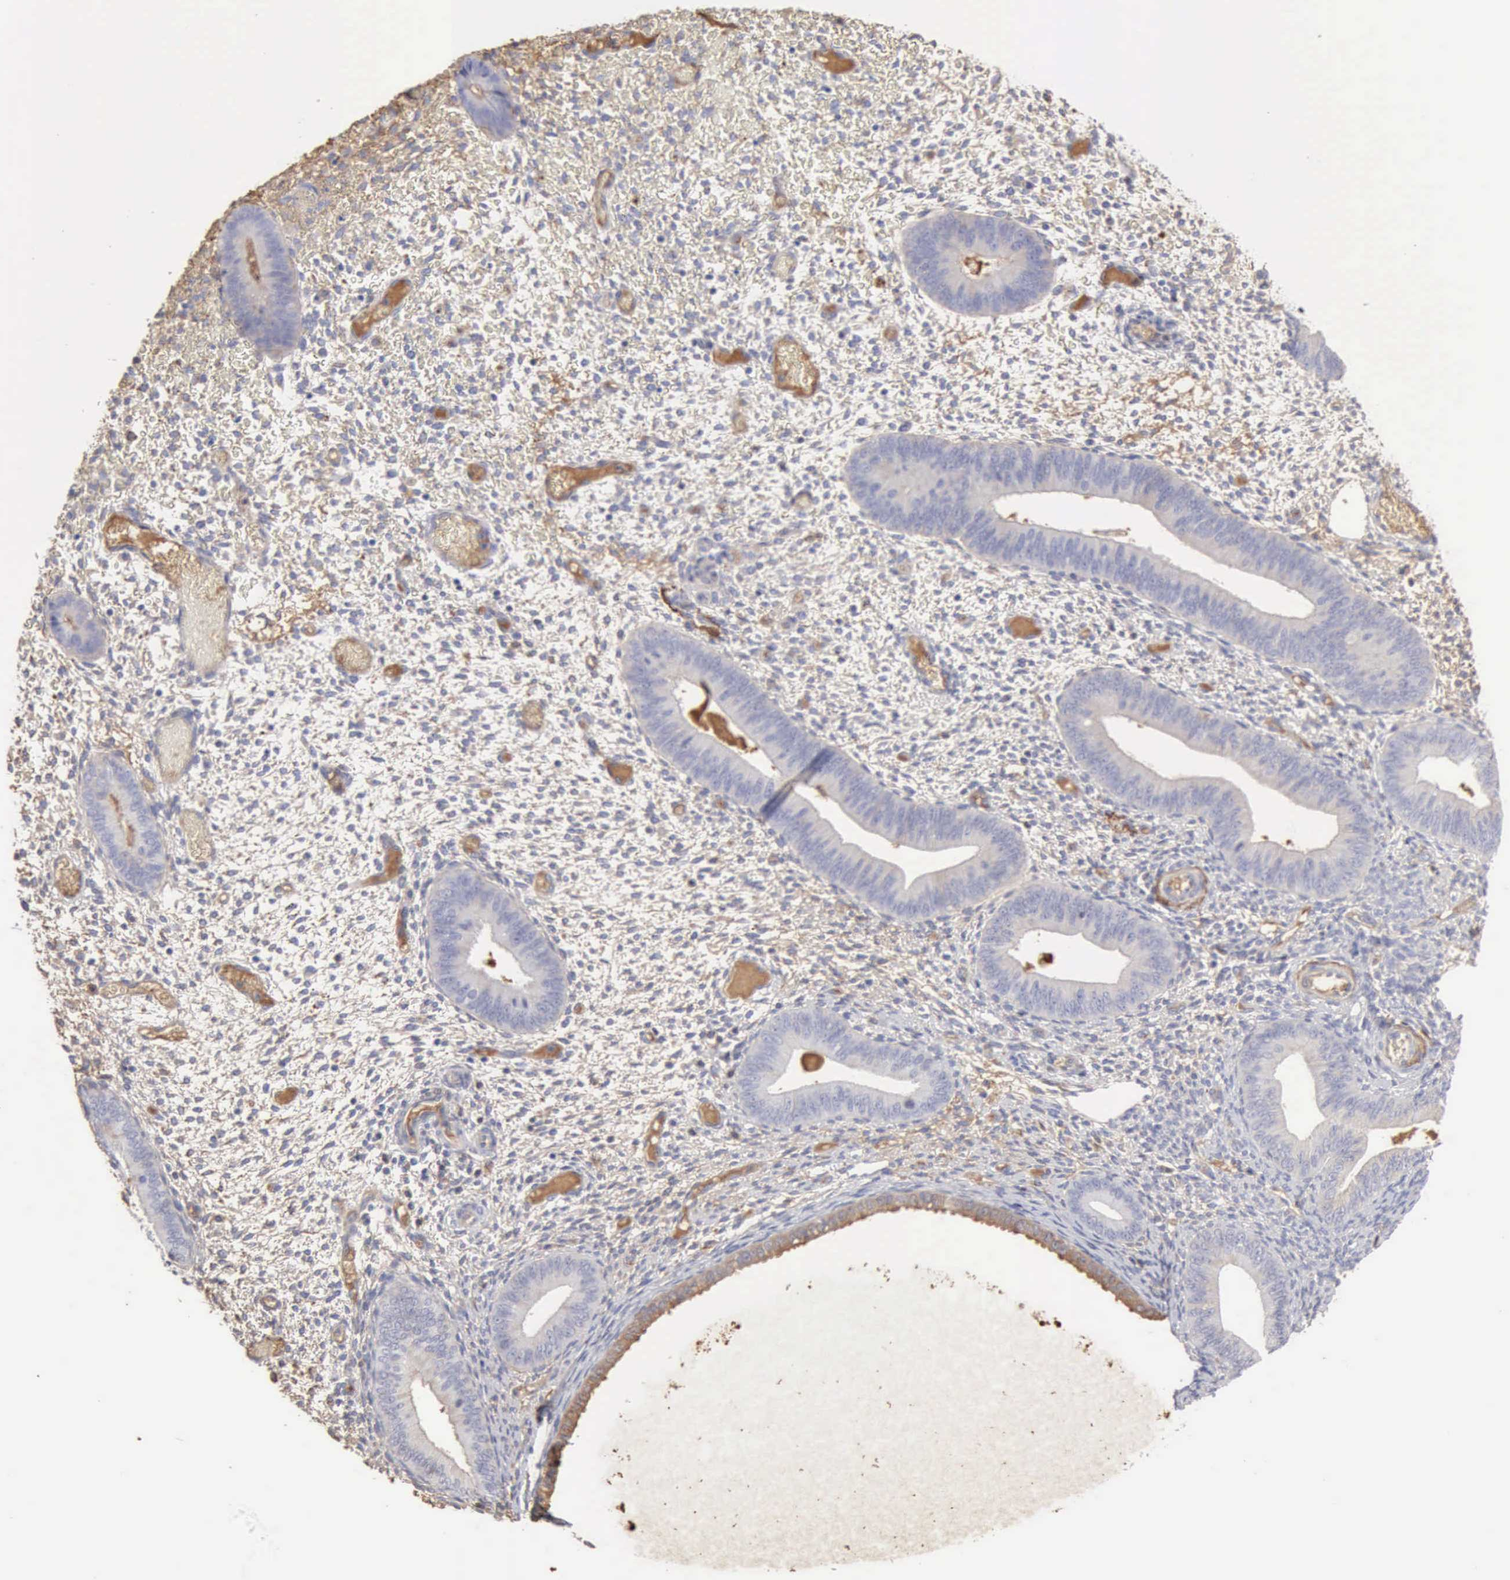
{"staining": {"intensity": "negative", "quantity": "none", "location": "none"}, "tissue": "endometrium", "cell_type": "Cells in endometrial stroma", "image_type": "normal", "snomed": [{"axis": "morphology", "description": "Normal tissue, NOS"}, {"axis": "topography", "description": "Endometrium"}], "caption": "Immunohistochemistry (IHC) histopathology image of normal endometrium stained for a protein (brown), which shows no staining in cells in endometrial stroma.", "gene": "SERPINA1", "patient": {"sex": "female", "age": 42}}